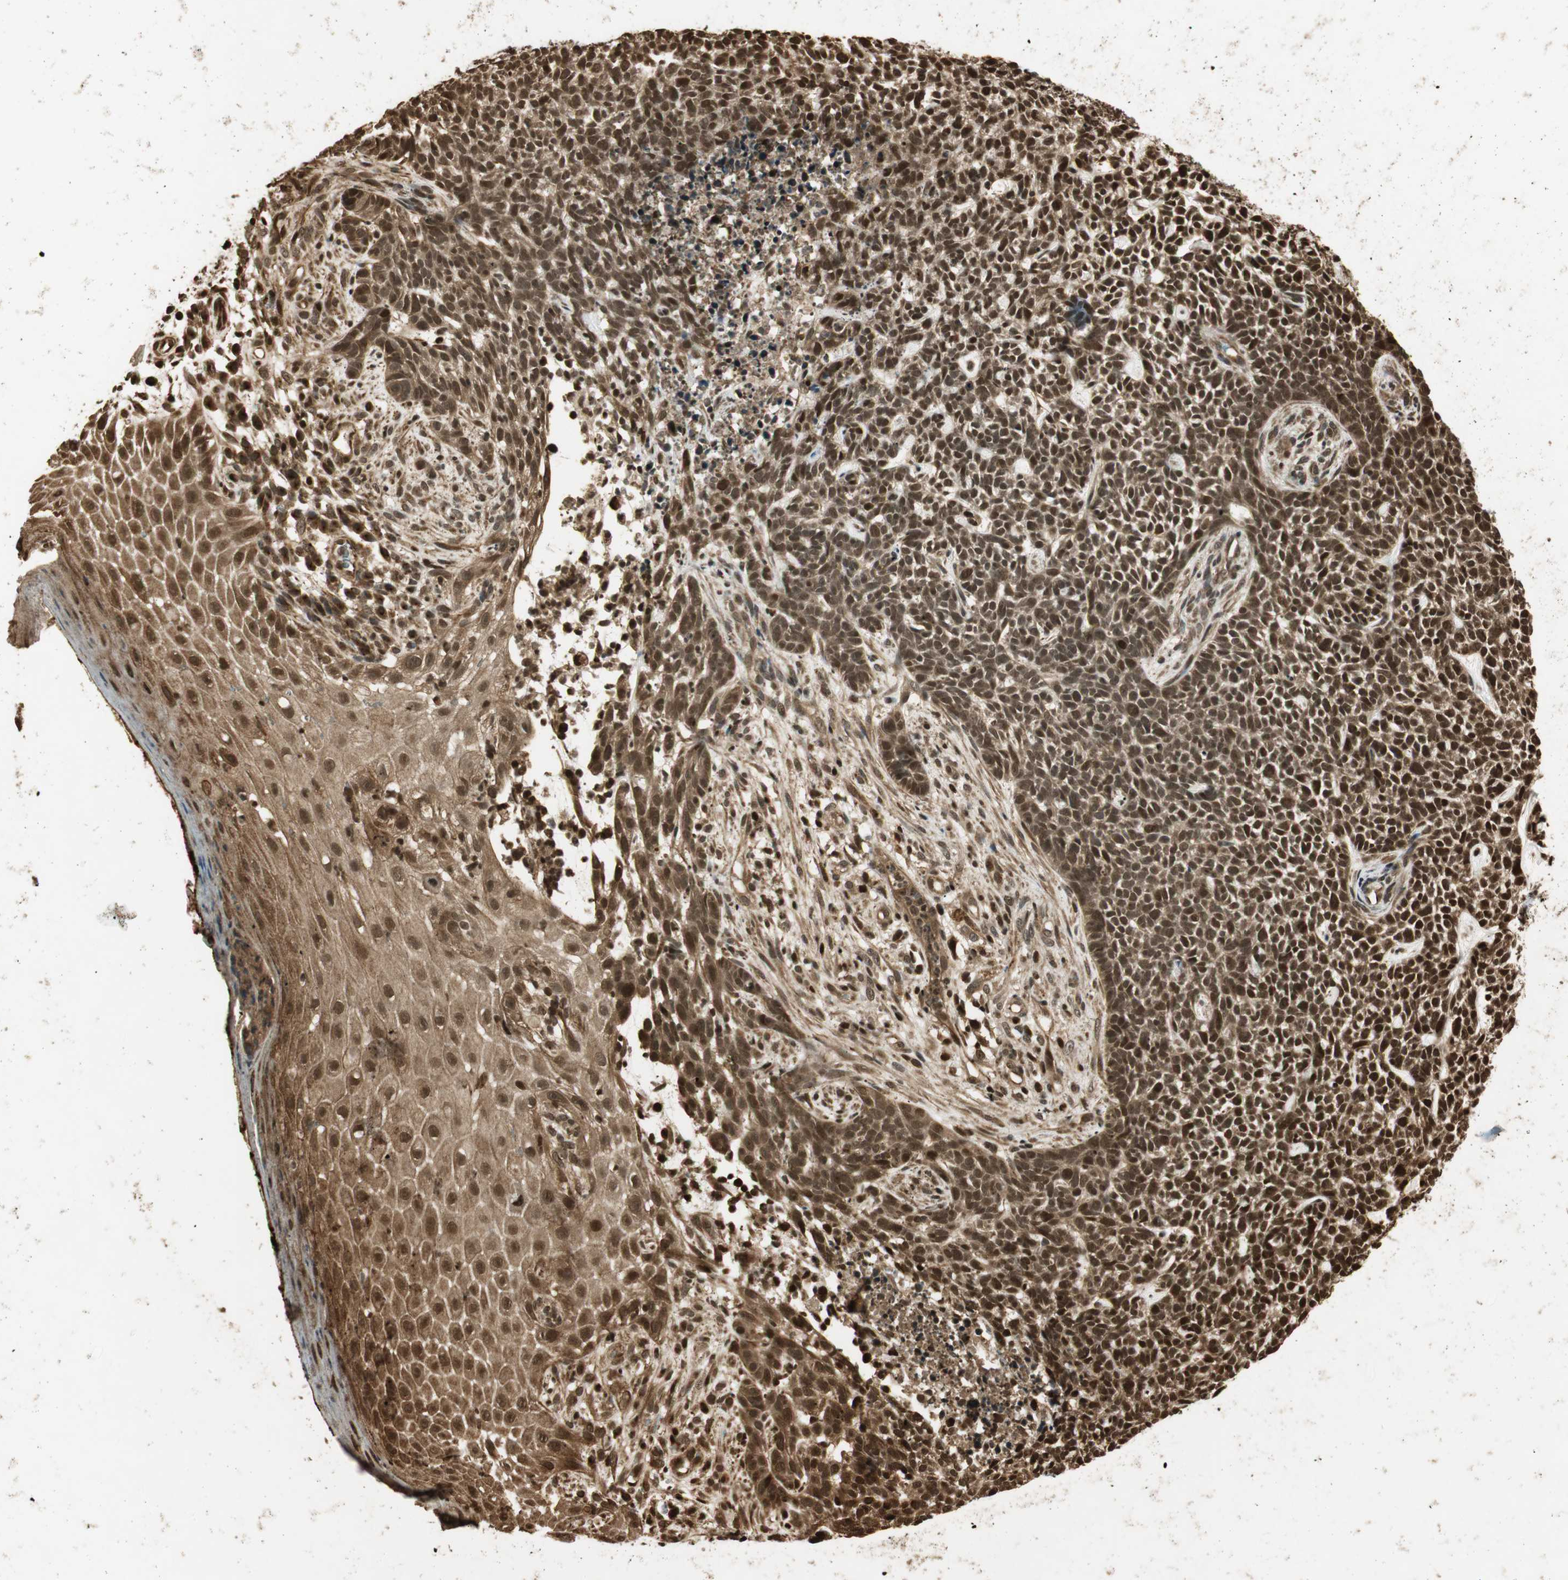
{"staining": {"intensity": "strong", "quantity": ">75%", "location": "cytoplasmic/membranous,nuclear"}, "tissue": "skin cancer", "cell_type": "Tumor cells", "image_type": "cancer", "snomed": [{"axis": "morphology", "description": "Basal cell carcinoma"}, {"axis": "topography", "description": "Skin"}], "caption": "Immunohistochemistry (IHC) of skin basal cell carcinoma displays high levels of strong cytoplasmic/membranous and nuclear positivity in about >75% of tumor cells.", "gene": "RPA3", "patient": {"sex": "female", "age": 84}}